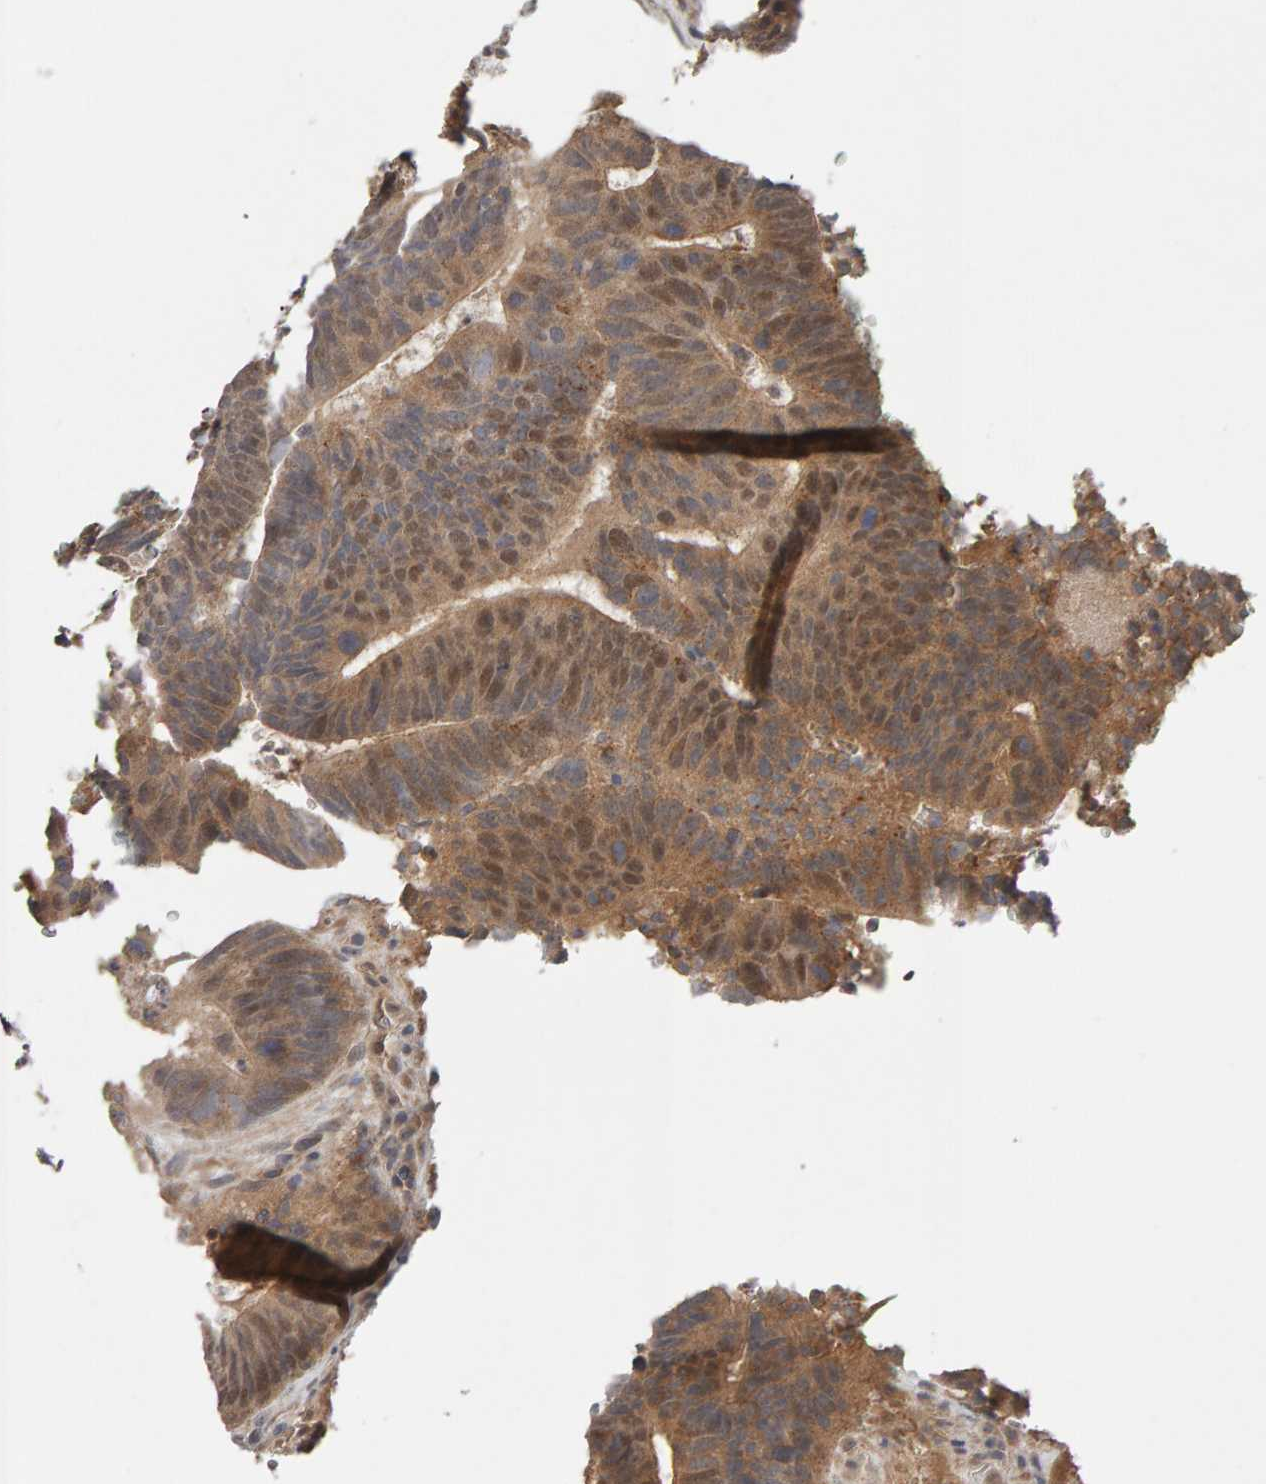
{"staining": {"intensity": "moderate", "quantity": "25%-75%", "location": "cytoplasmic/membranous,nuclear"}, "tissue": "colorectal cancer", "cell_type": "Tumor cells", "image_type": "cancer", "snomed": [{"axis": "morphology", "description": "Adenocarcinoma, NOS"}, {"axis": "topography", "description": "Colon"}], "caption": "Immunohistochemical staining of colorectal cancer (adenocarcinoma) demonstrates moderate cytoplasmic/membranous and nuclear protein staining in about 25%-75% of tumor cells.", "gene": "NUDCD1", "patient": {"sex": "male", "age": 56}}